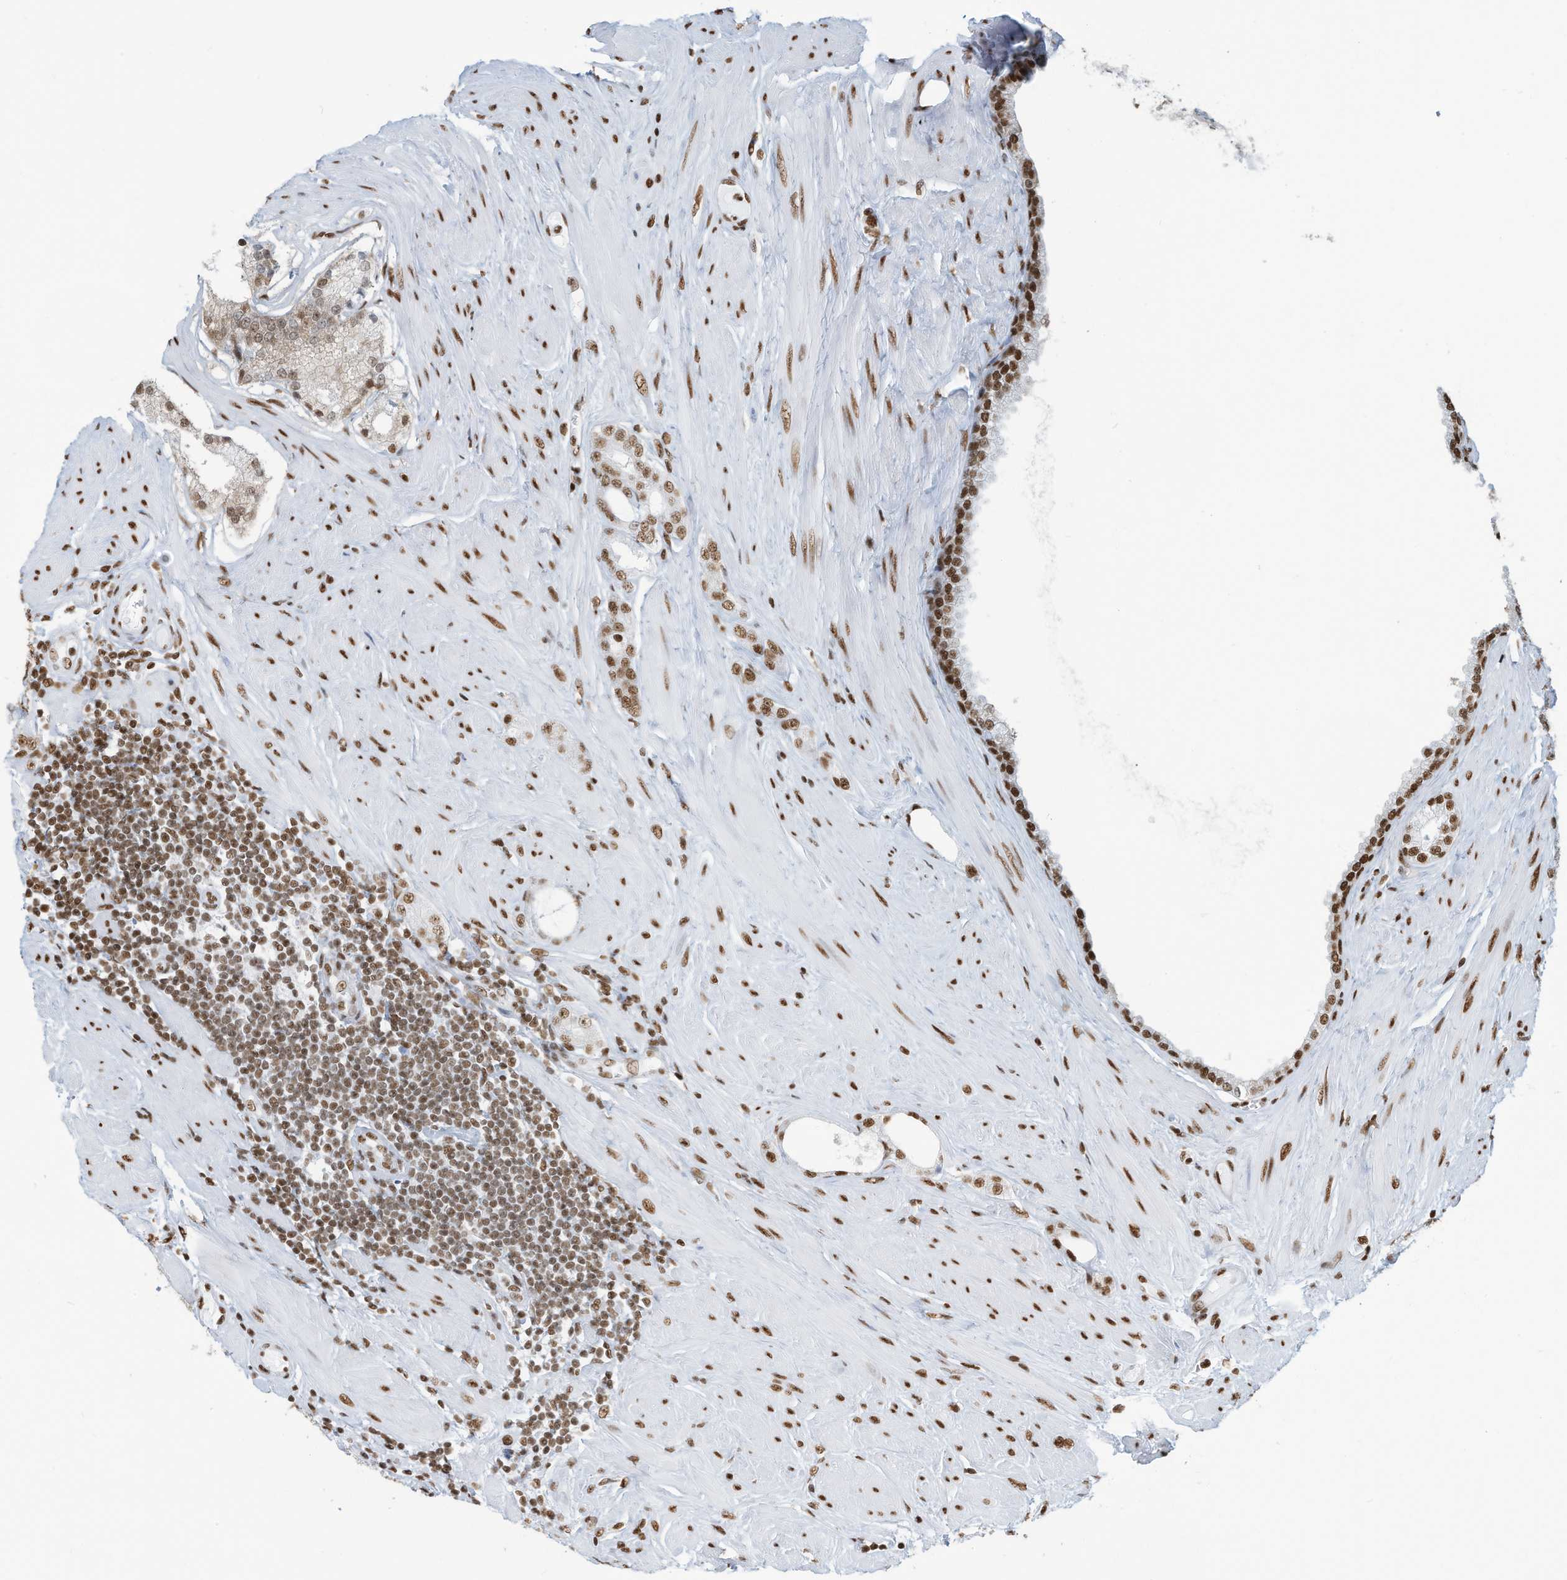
{"staining": {"intensity": "moderate", "quantity": "25%-75%", "location": "nuclear"}, "tissue": "prostate cancer", "cell_type": "Tumor cells", "image_type": "cancer", "snomed": [{"axis": "morphology", "description": "Adenocarcinoma, Low grade"}, {"axis": "topography", "description": "Prostate"}], "caption": "Immunohistochemical staining of low-grade adenocarcinoma (prostate) reveals medium levels of moderate nuclear expression in approximately 25%-75% of tumor cells.", "gene": "SARNP", "patient": {"sex": "male", "age": 62}}